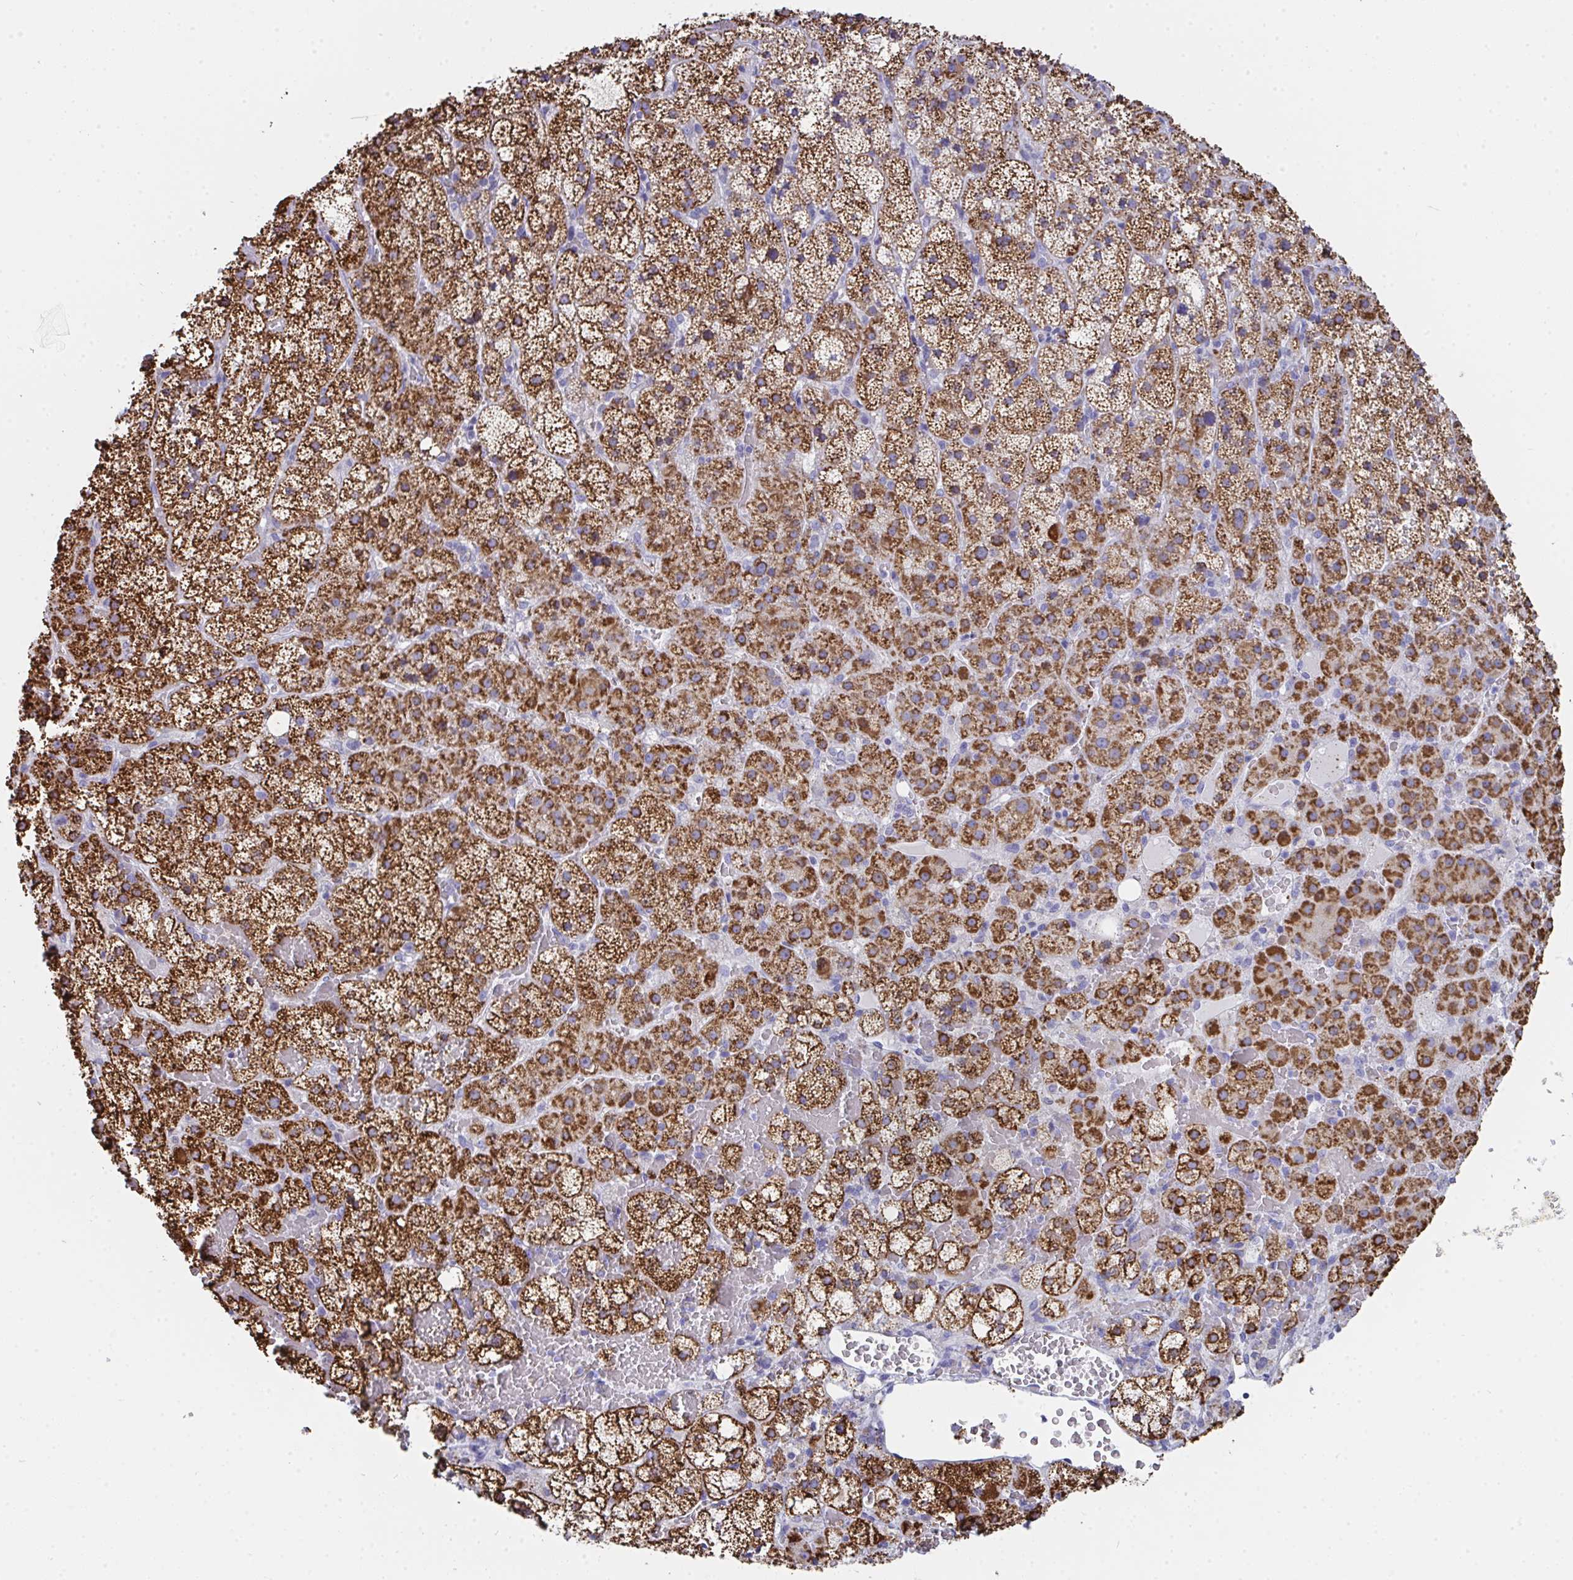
{"staining": {"intensity": "strong", "quantity": ">75%", "location": "cytoplasmic/membranous"}, "tissue": "adrenal gland", "cell_type": "Glandular cells", "image_type": "normal", "snomed": [{"axis": "morphology", "description": "Normal tissue, NOS"}, {"axis": "topography", "description": "Adrenal gland"}], "caption": "Immunohistochemical staining of normal adrenal gland demonstrates strong cytoplasmic/membranous protein expression in about >75% of glandular cells. (brown staining indicates protein expression, while blue staining denotes nuclei).", "gene": "AIFM1", "patient": {"sex": "male", "age": 53}}